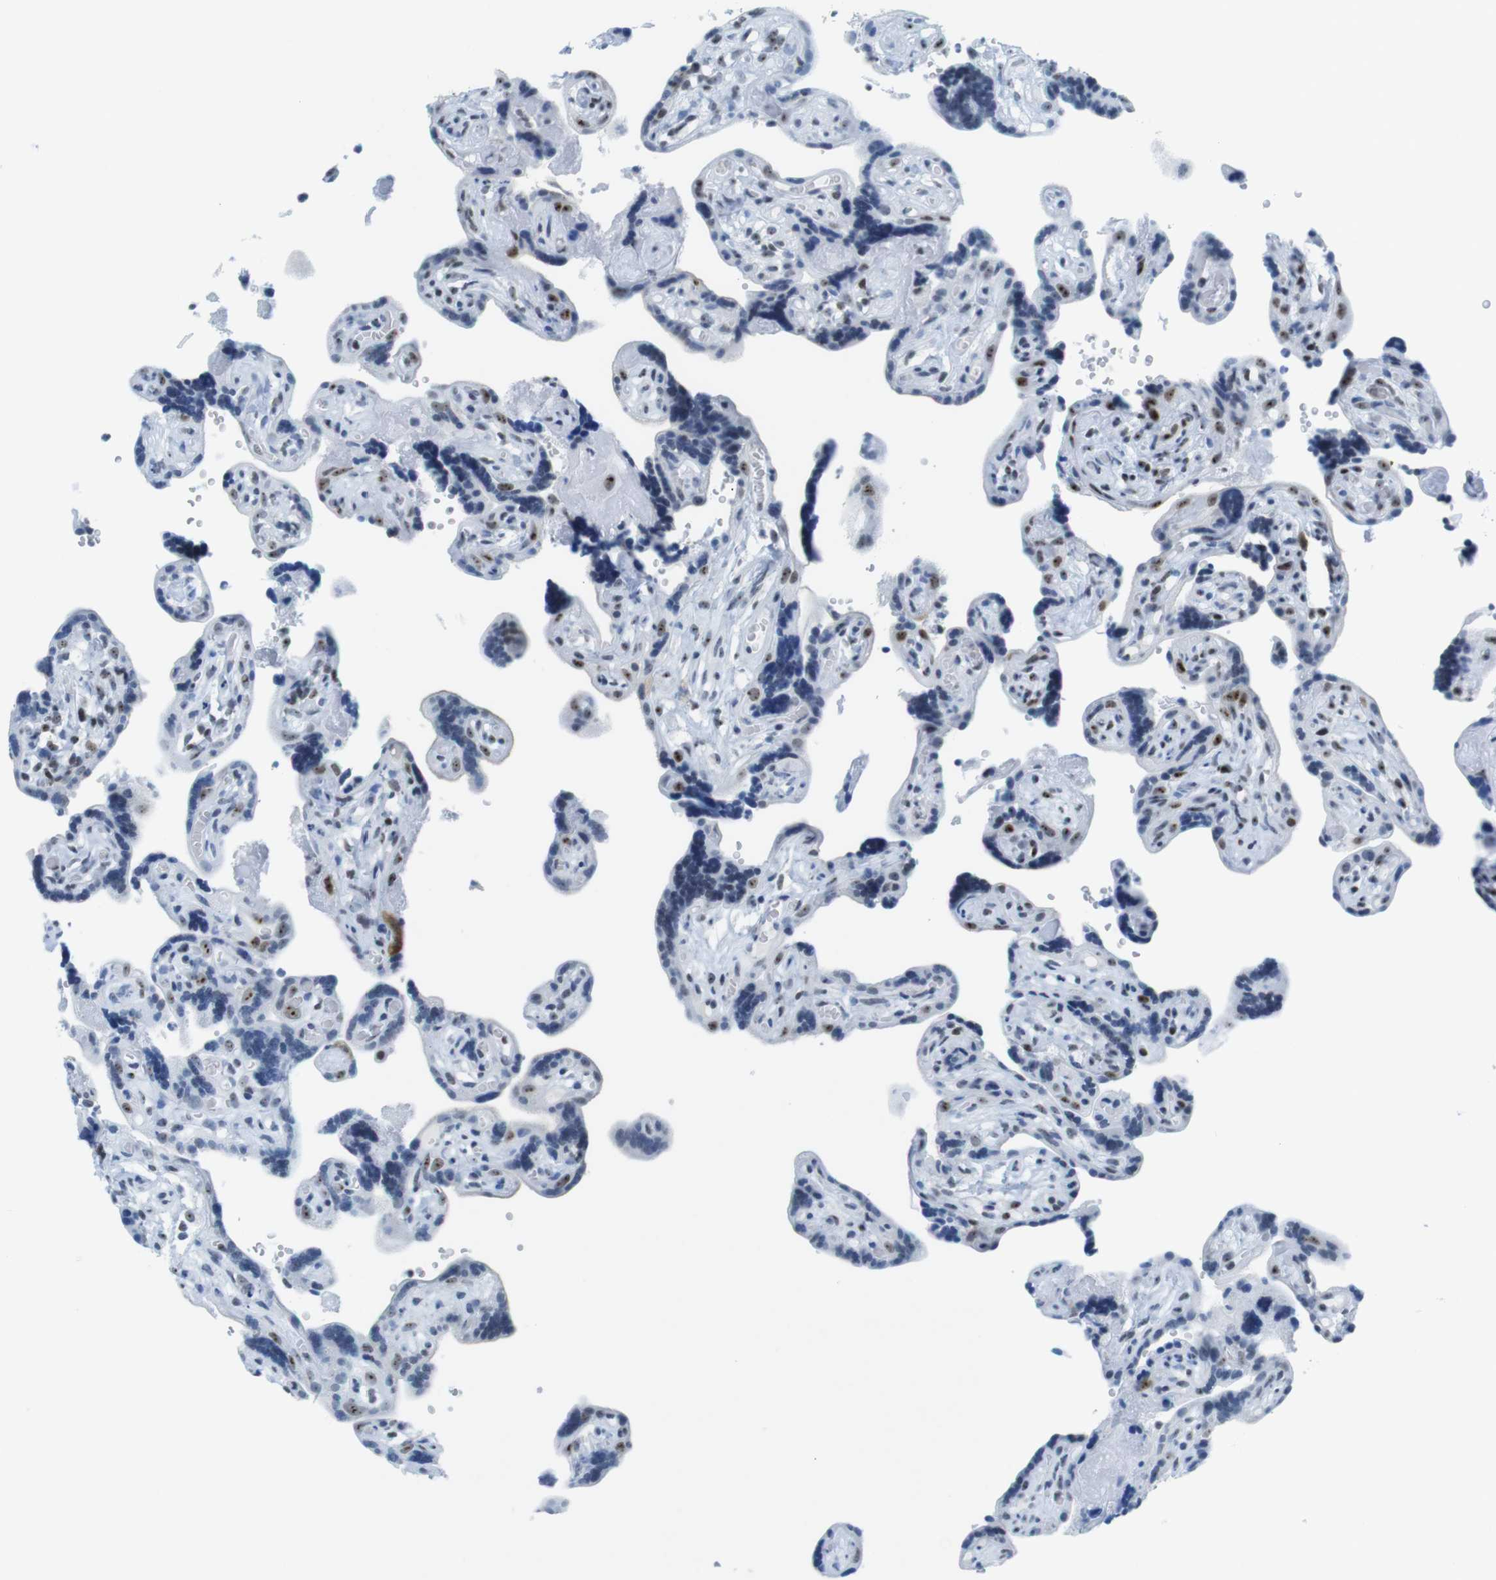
{"staining": {"intensity": "weak", "quantity": ">75%", "location": "nuclear"}, "tissue": "placenta", "cell_type": "Decidual cells", "image_type": "normal", "snomed": [{"axis": "morphology", "description": "Normal tissue, NOS"}, {"axis": "topography", "description": "Placenta"}], "caption": "IHC histopathology image of normal human placenta stained for a protein (brown), which demonstrates low levels of weak nuclear staining in approximately >75% of decidual cells.", "gene": "NIFK", "patient": {"sex": "female", "age": 30}}